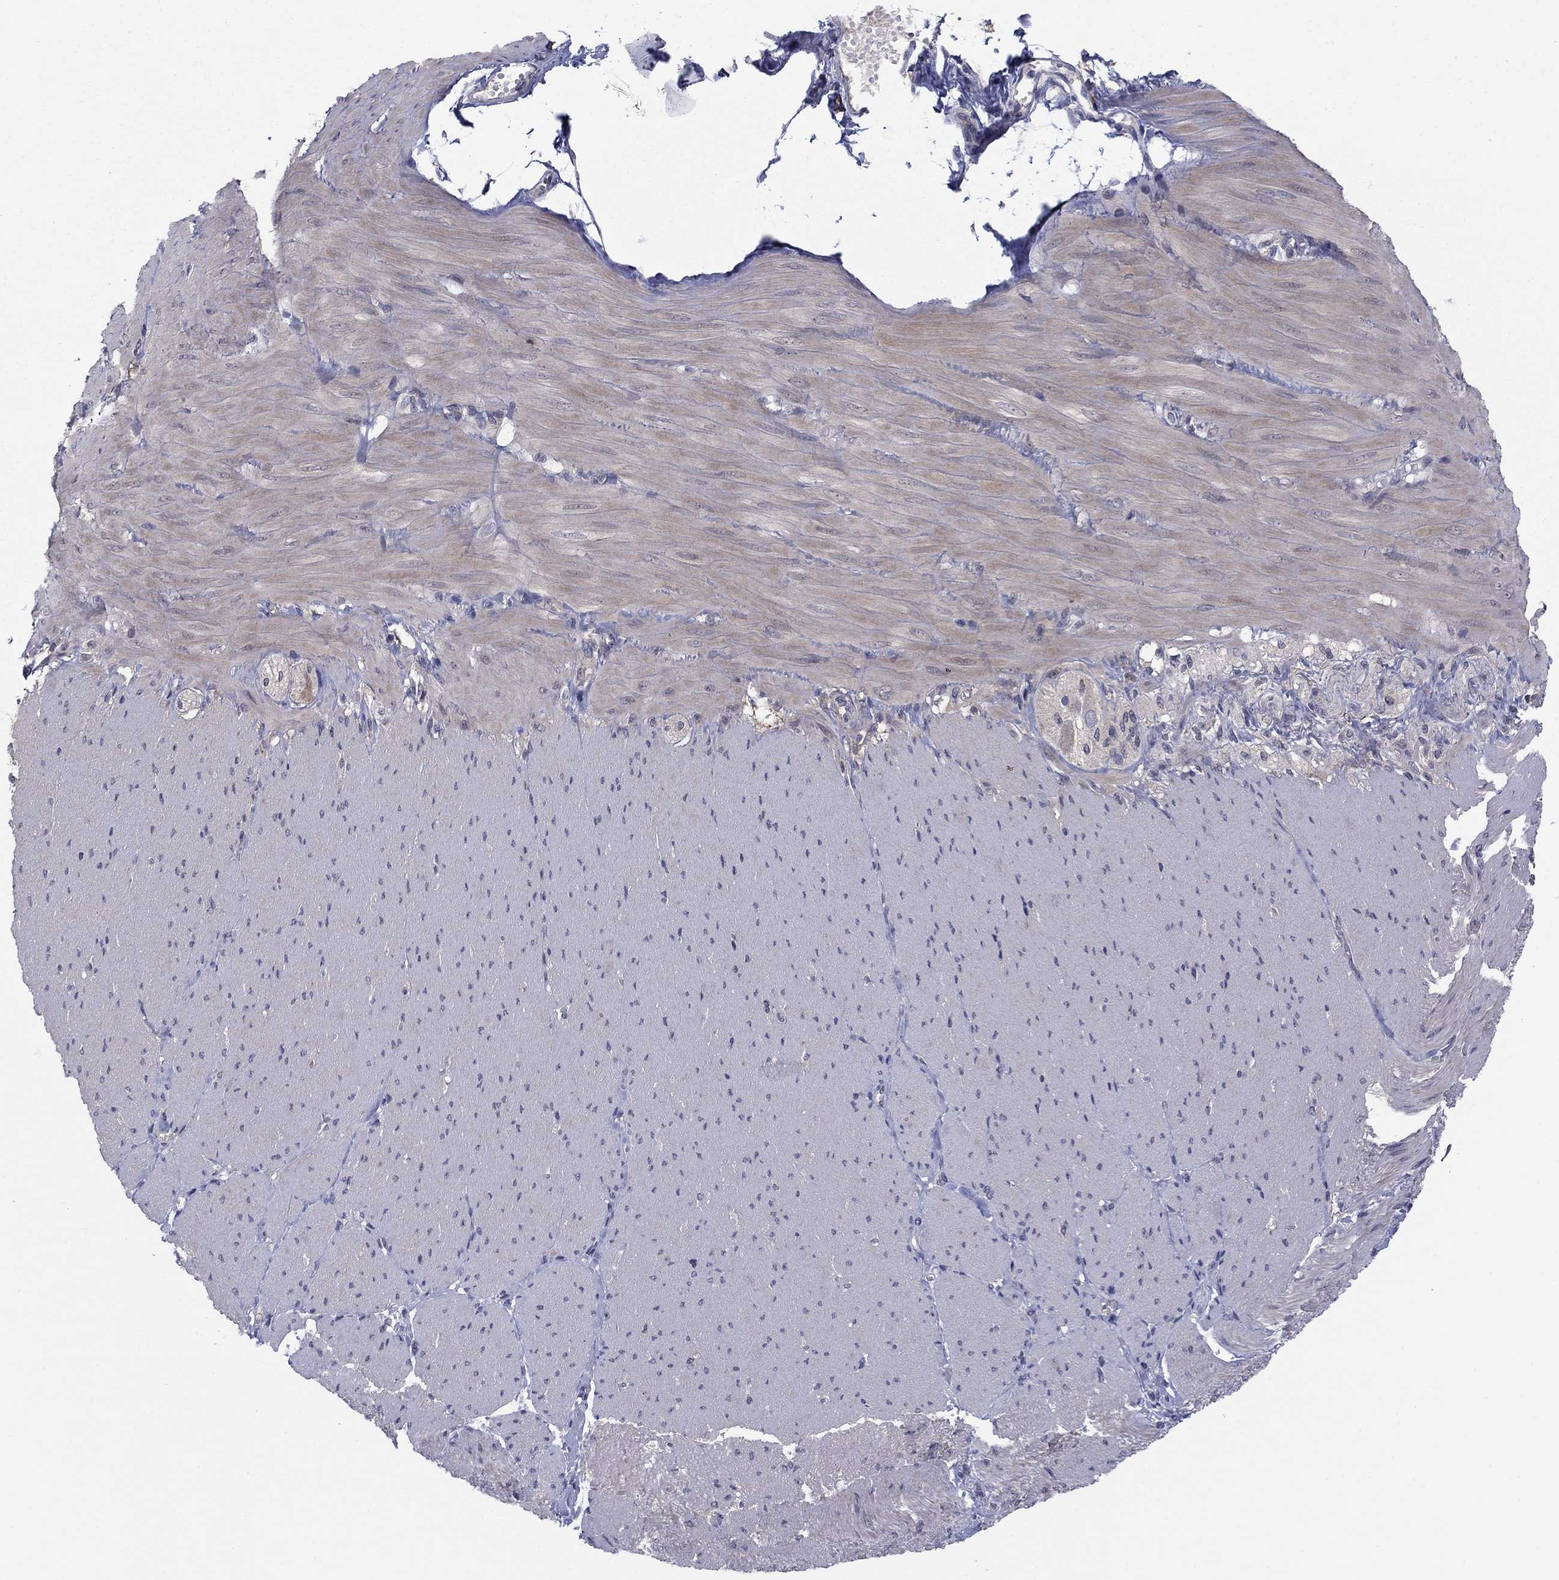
{"staining": {"intensity": "negative", "quantity": "none", "location": "none"}, "tissue": "adipose tissue", "cell_type": "Adipocytes", "image_type": "normal", "snomed": [{"axis": "morphology", "description": "Normal tissue, NOS"}, {"axis": "topography", "description": "Smooth muscle"}, {"axis": "topography", "description": "Duodenum"}, {"axis": "topography", "description": "Peripheral nerve tissue"}], "caption": "Protein analysis of benign adipose tissue reveals no significant expression in adipocytes. The staining was performed using DAB to visualize the protein expression in brown, while the nuclei were stained in blue with hematoxylin (Magnification: 20x).", "gene": "GRHPR", "patient": {"sex": "female", "age": 61}}